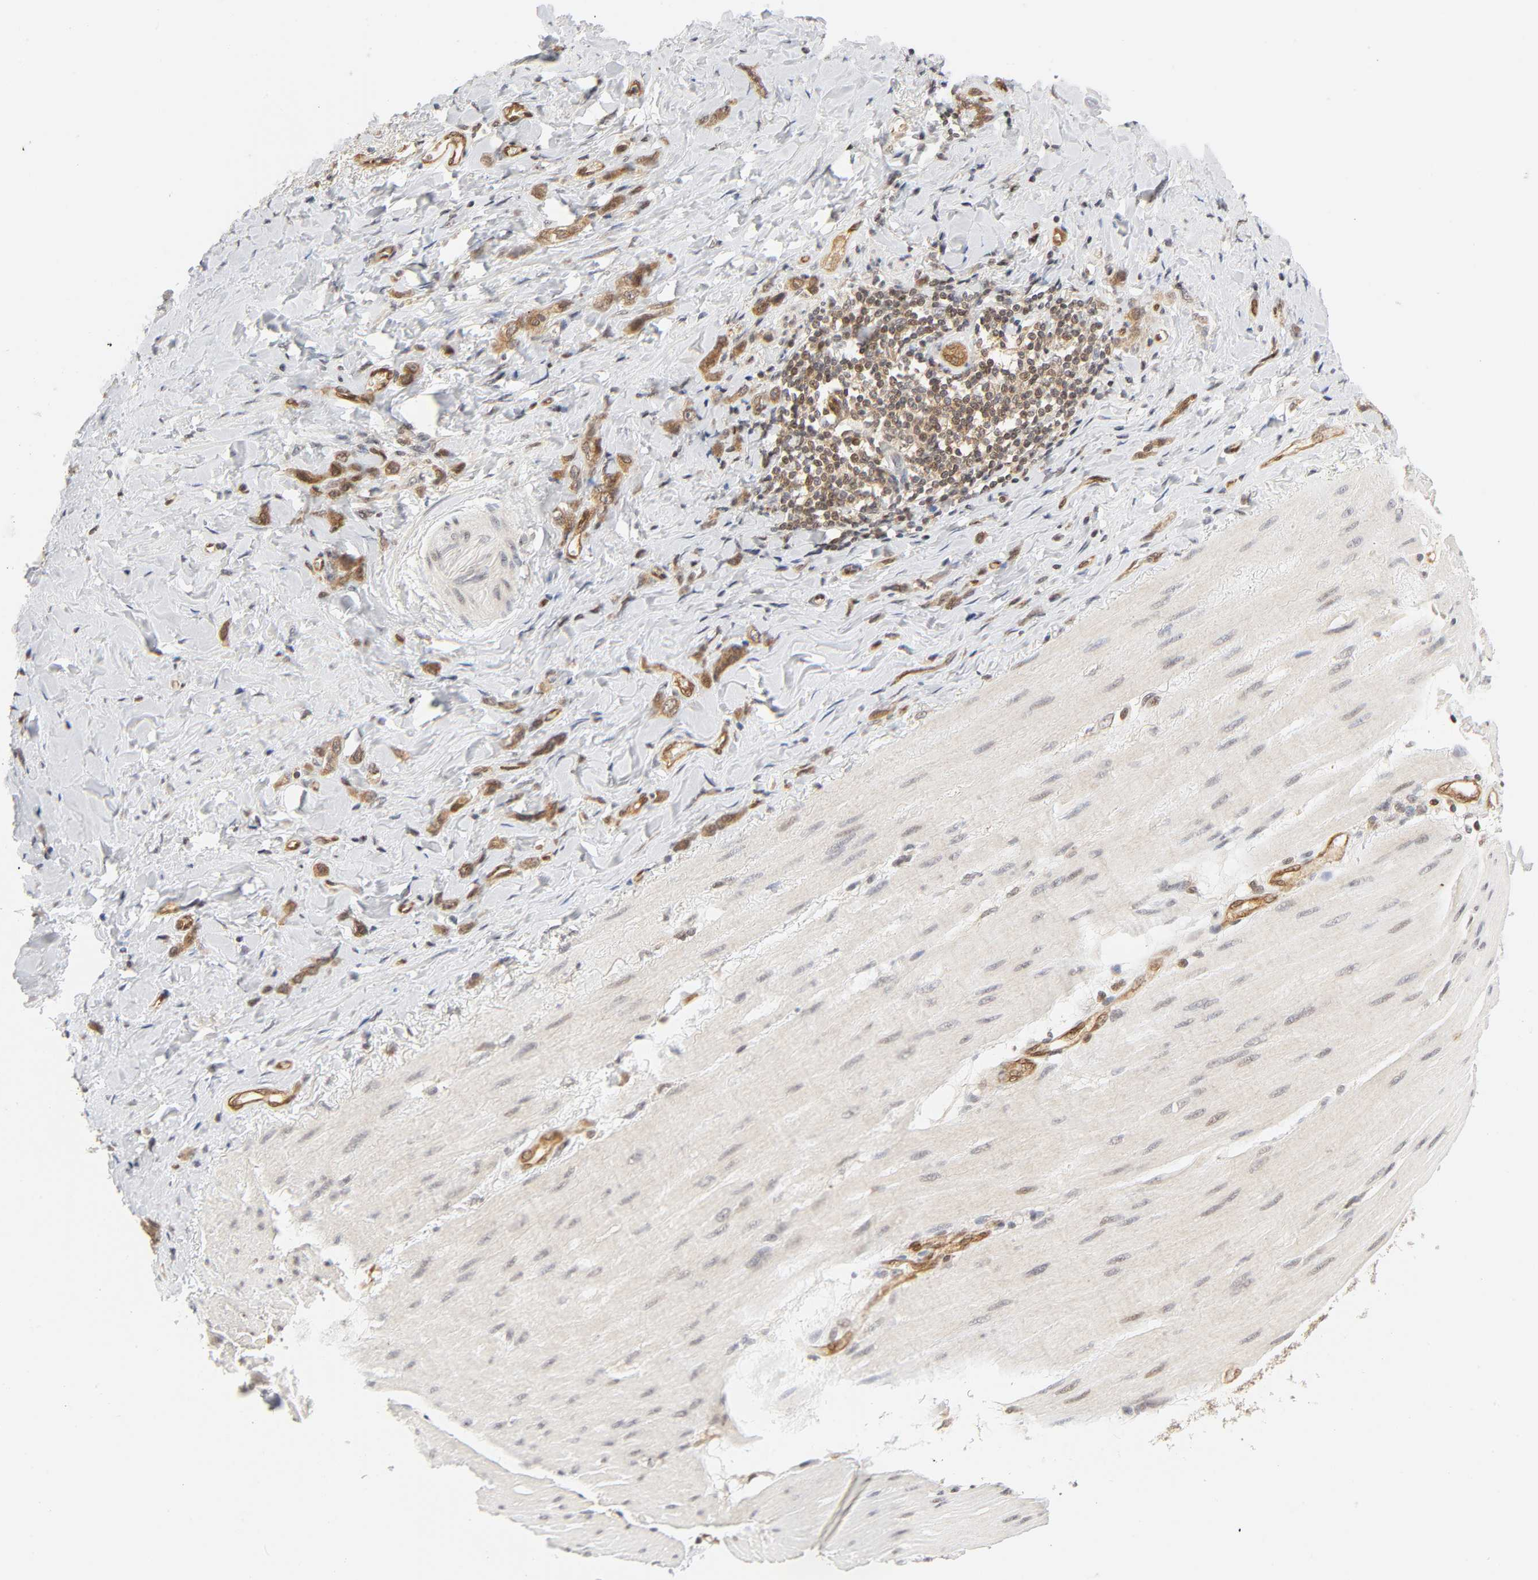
{"staining": {"intensity": "weak", "quantity": ">75%", "location": "cytoplasmic/membranous,nuclear"}, "tissue": "stomach cancer", "cell_type": "Tumor cells", "image_type": "cancer", "snomed": [{"axis": "morphology", "description": "Normal tissue, NOS"}, {"axis": "morphology", "description": "Adenocarcinoma, NOS"}, {"axis": "topography", "description": "Stomach"}], "caption": "Human stomach adenocarcinoma stained for a protein (brown) reveals weak cytoplasmic/membranous and nuclear positive positivity in about >75% of tumor cells.", "gene": "CDC37", "patient": {"sex": "male", "age": 82}}